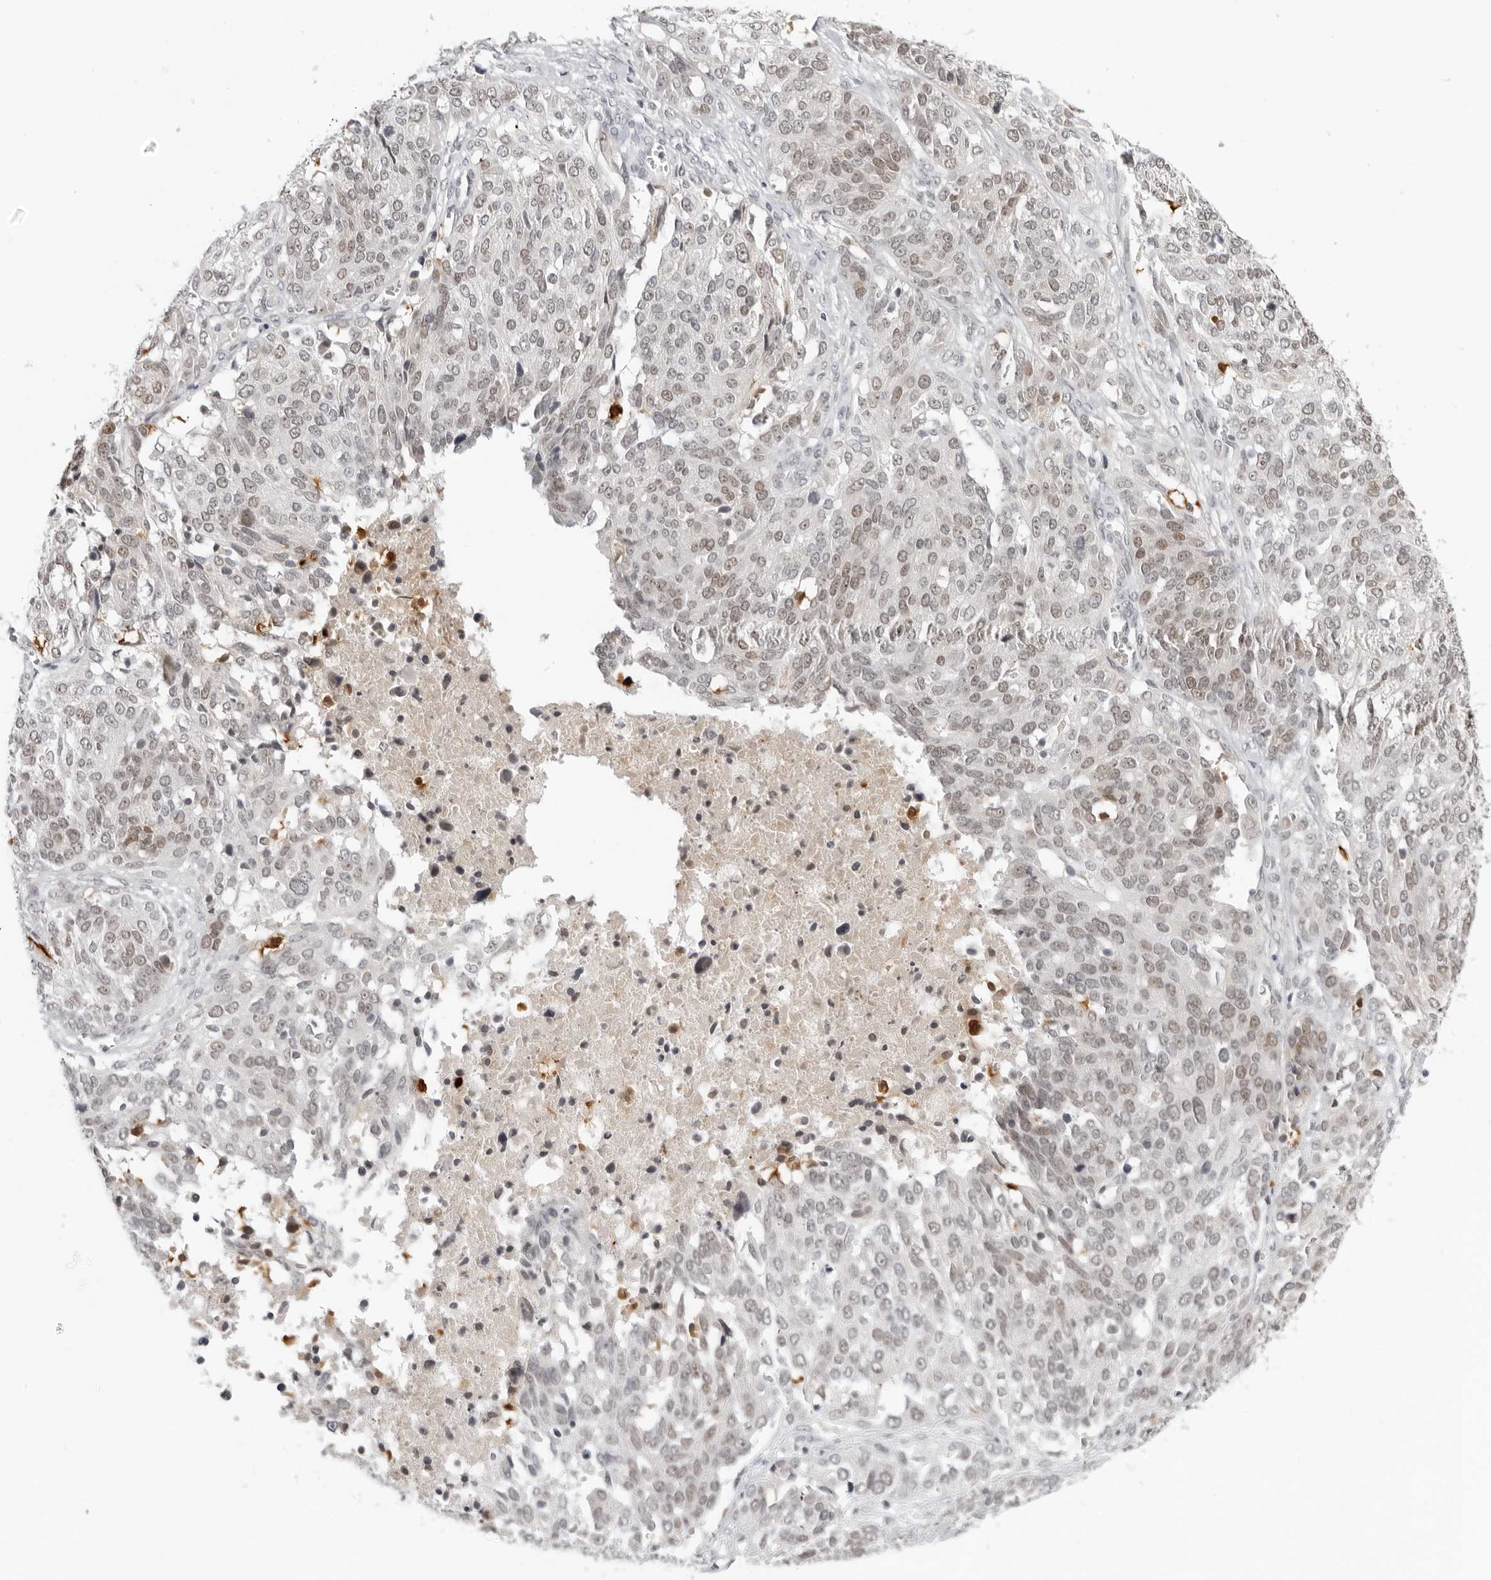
{"staining": {"intensity": "weak", "quantity": ">75%", "location": "nuclear"}, "tissue": "ovarian cancer", "cell_type": "Tumor cells", "image_type": "cancer", "snomed": [{"axis": "morphology", "description": "Cystadenocarcinoma, serous, NOS"}, {"axis": "topography", "description": "Ovary"}], "caption": "This histopathology image exhibits IHC staining of human ovarian cancer (serous cystadenocarcinoma), with low weak nuclear staining in approximately >75% of tumor cells.", "gene": "MSH6", "patient": {"sex": "female", "age": 44}}